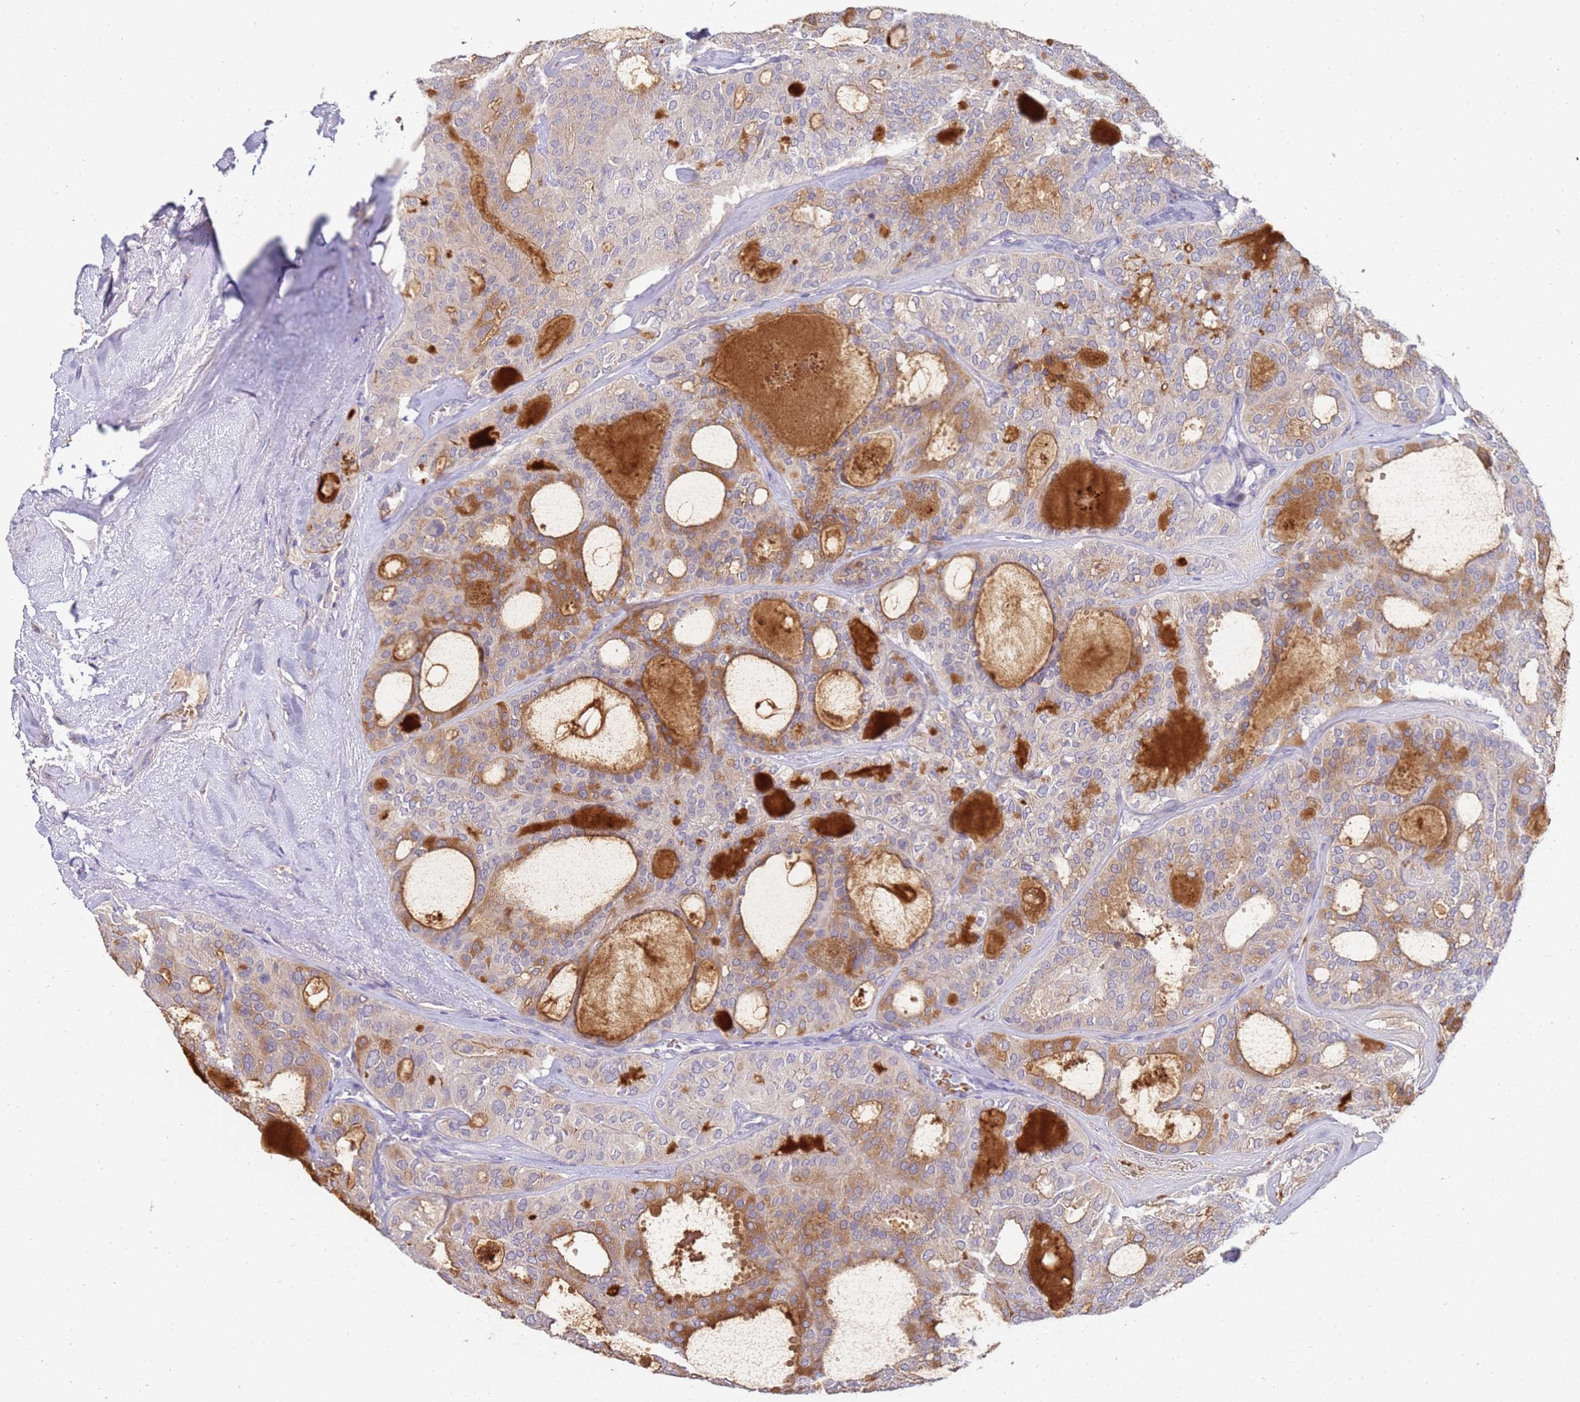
{"staining": {"intensity": "moderate", "quantity": "<25%", "location": "cytoplasmic/membranous"}, "tissue": "thyroid cancer", "cell_type": "Tumor cells", "image_type": "cancer", "snomed": [{"axis": "morphology", "description": "Follicular adenoma carcinoma, NOS"}, {"axis": "topography", "description": "Thyroid gland"}], "caption": "A high-resolution histopathology image shows immunohistochemistry (IHC) staining of thyroid follicular adenoma carcinoma, which reveals moderate cytoplasmic/membranous positivity in approximately <25% of tumor cells.", "gene": "NMUR2", "patient": {"sex": "male", "age": 75}}